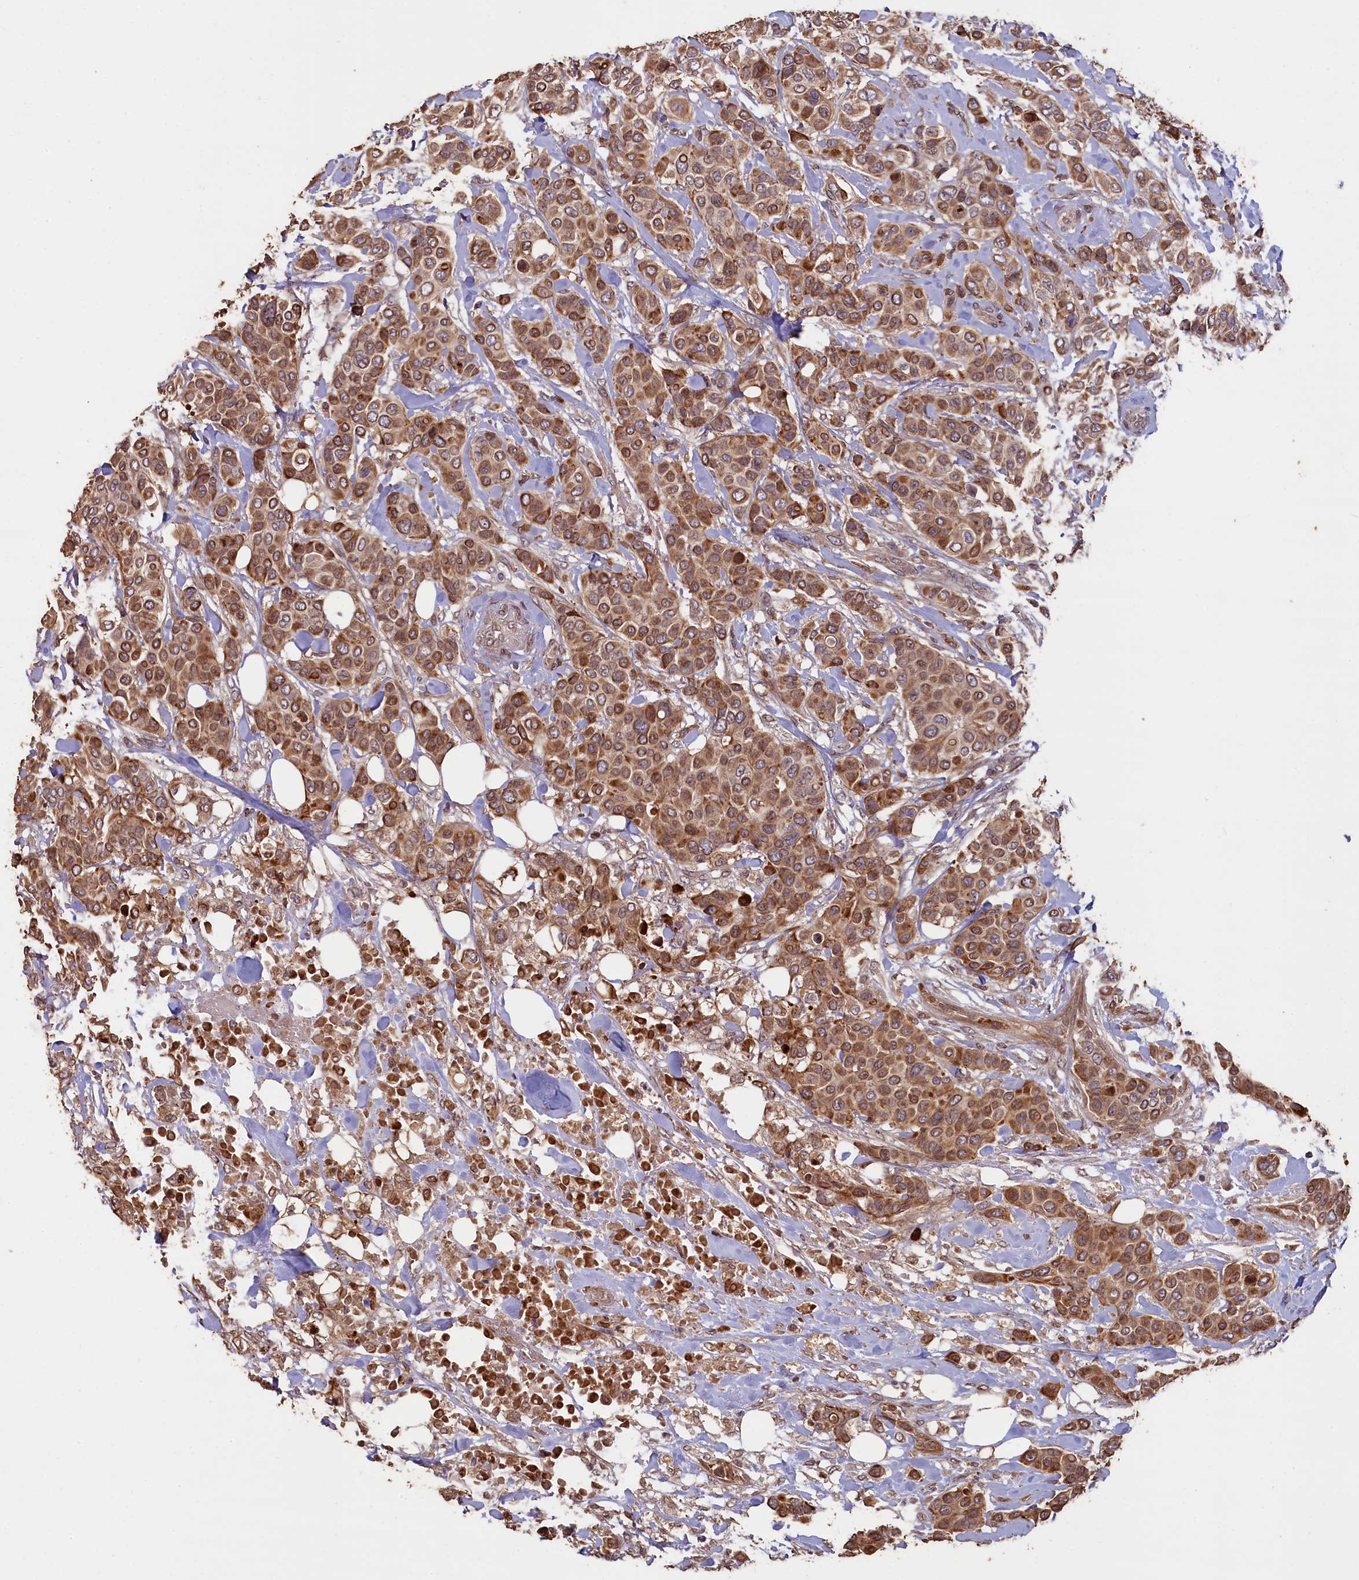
{"staining": {"intensity": "moderate", "quantity": ">75%", "location": "cytoplasmic/membranous"}, "tissue": "breast cancer", "cell_type": "Tumor cells", "image_type": "cancer", "snomed": [{"axis": "morphology", "description": "Lobular carcinoma"}, {"axis": "topography", "description": "Breast"}], "caption": "An image showing moderate cytoplasmic/membranous staining in approximately >75% of tumor cells in breast lobular carcinoma, as visualized by brown immunohistochemical staining.", "gene": "SLC38A7", "patient": {"sex": "female", "age": 51}}